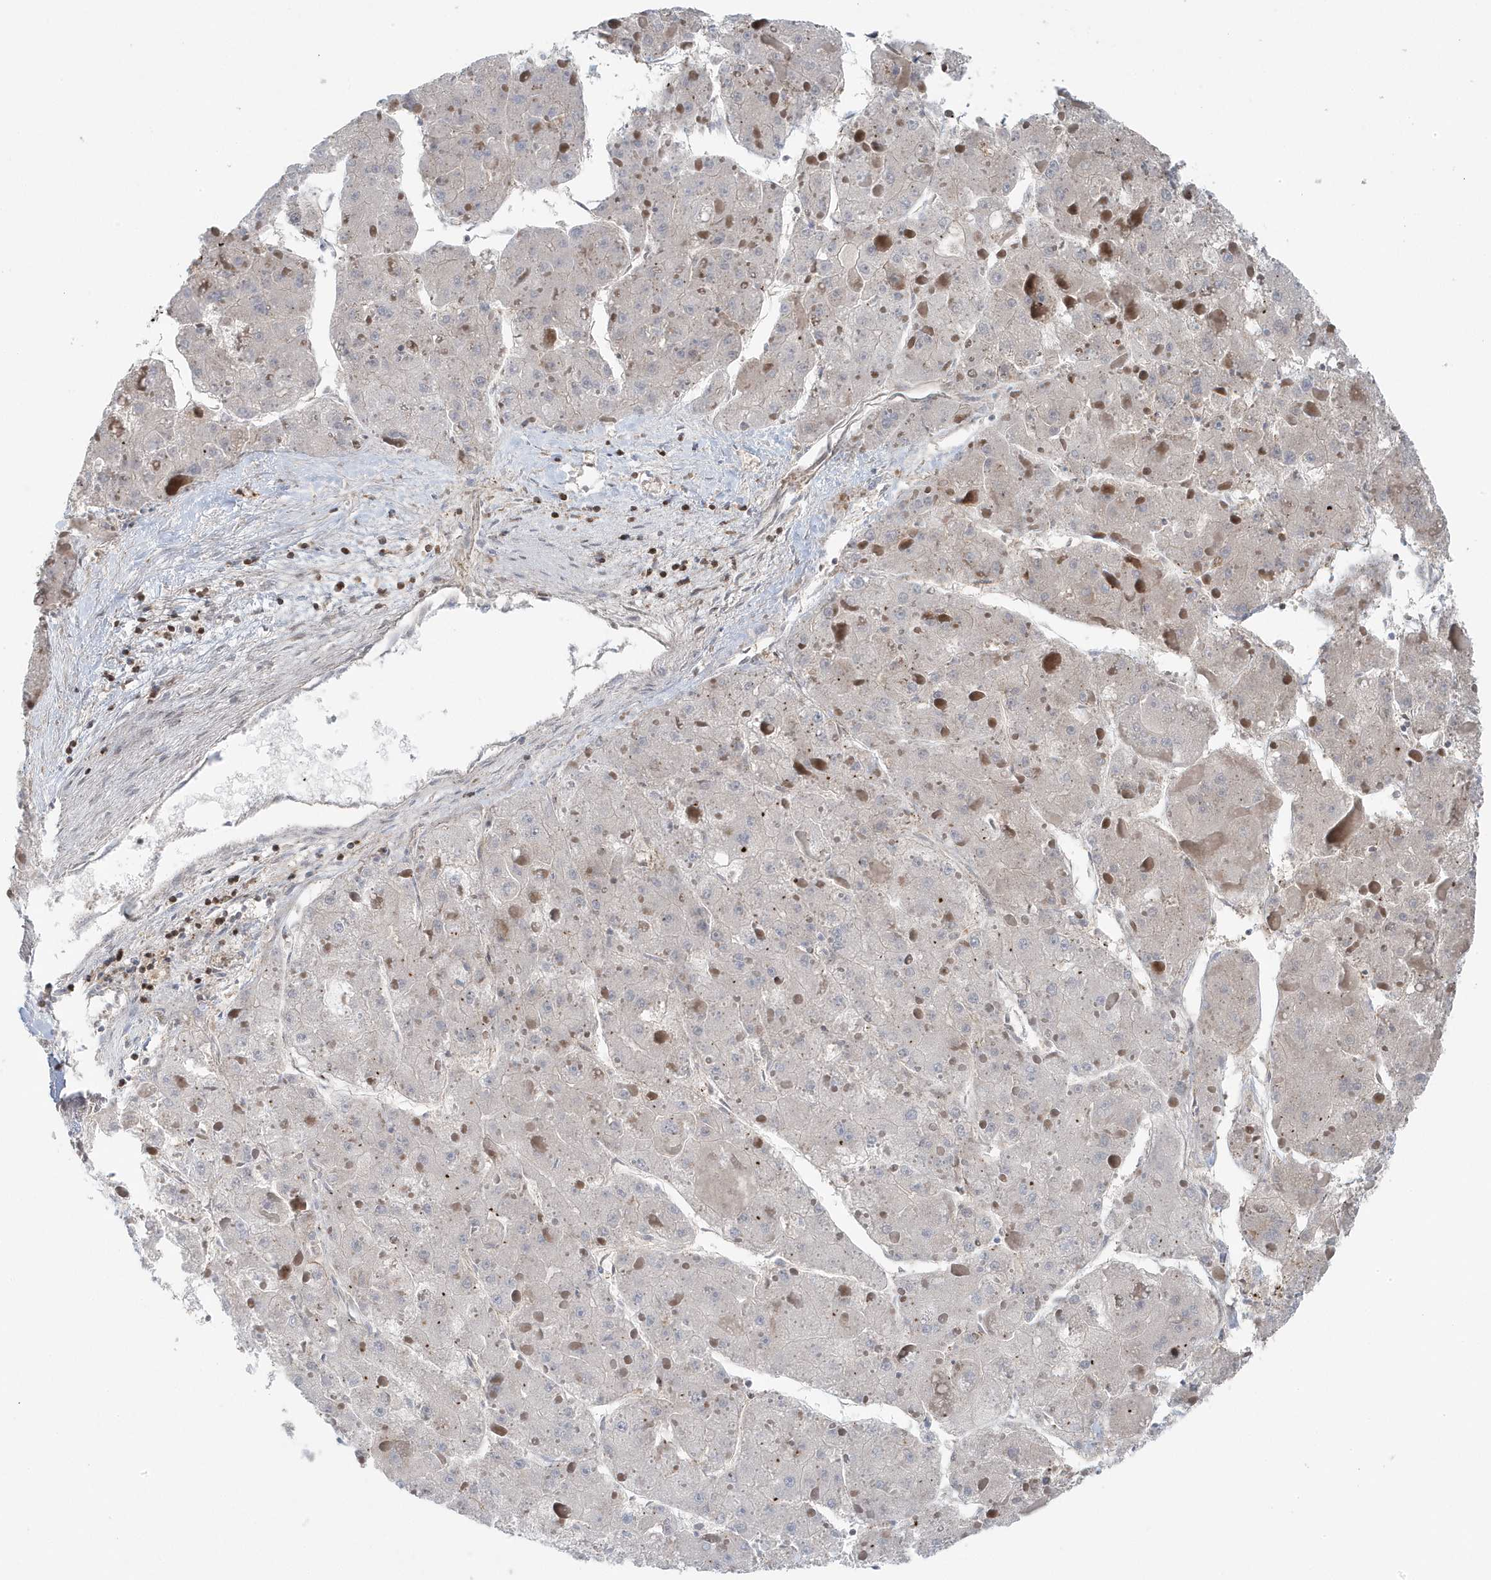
{"staining": {"intensity": "negative", "quantity": "none", "location": "none"}, "tissue": "liver cancer", "cell_type": "Tumor cells", "image_type": "cancer", "snomed": [{"axis": "morphology", "description": "Carcinoma, Hepatocellular, NOS"}, {"axis": "topography", "description": "Liver"}], "caption": "Protein analysis of hepatocellular carcinoma (liver) displays no significant positivity in tumor cells. The staining is performed using DAB (3,3'-diaminobenzidine) brown chromogen with nuclei counter-stained in using hematoxylin.", "gene": "MAPK1IP1L", "patient": {"sex": "female", "age": 73}}